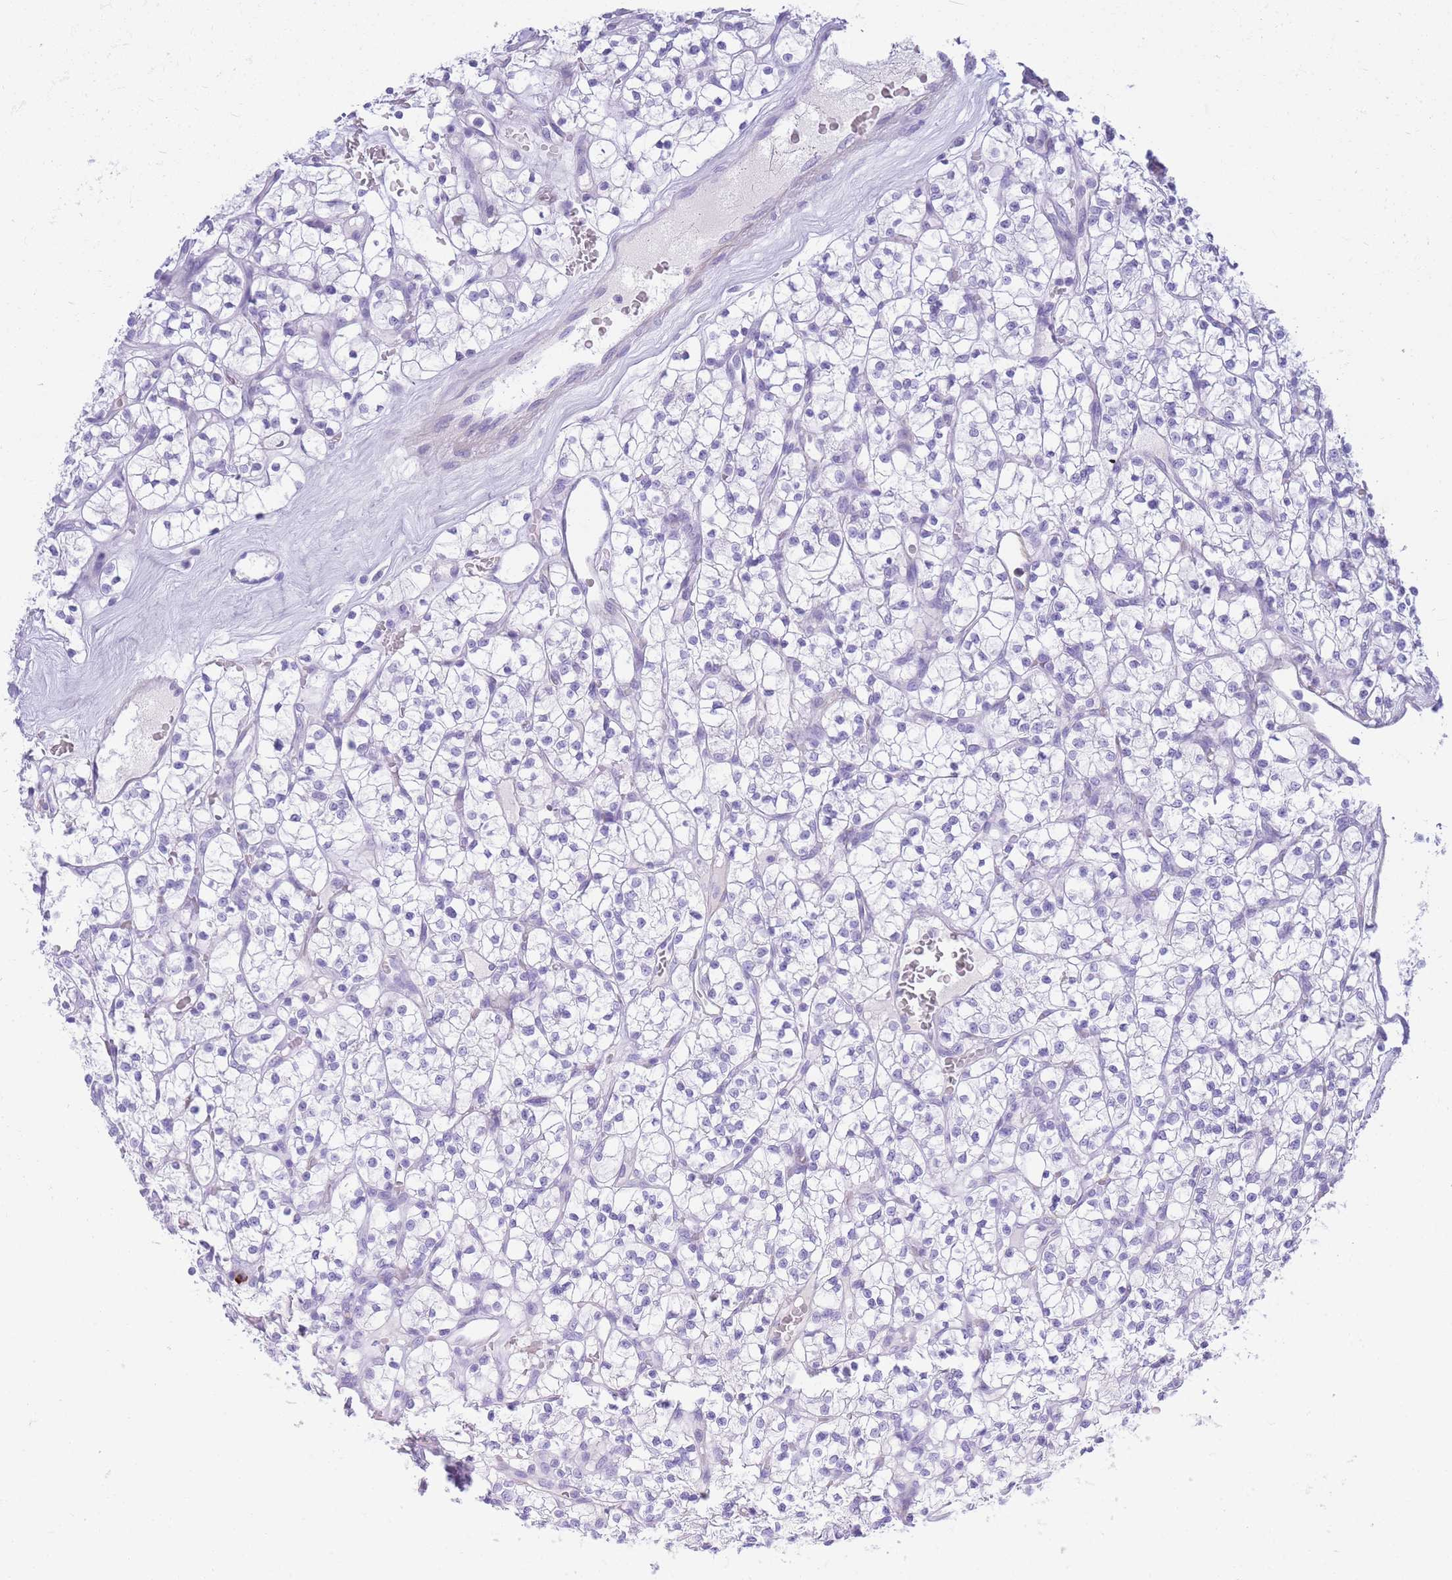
{"staining": {"intensity": "negative", "quantity": "none", "location": "none"}, "tissue": "renal cancer", "cell_type": "Tumor cells", "image_type": "cancer", "snomed": [{"axis": "morphology", "description": "Adenocarcinoma, NOS"}, {"axis": "topography", "description": "Kidney"}], "caption": "Tumor cells show no significant protein expression in renal cancer (adenocarcinoma).", "gene": "ZFP62", "patient": {"sex": "female", "age": 64}}